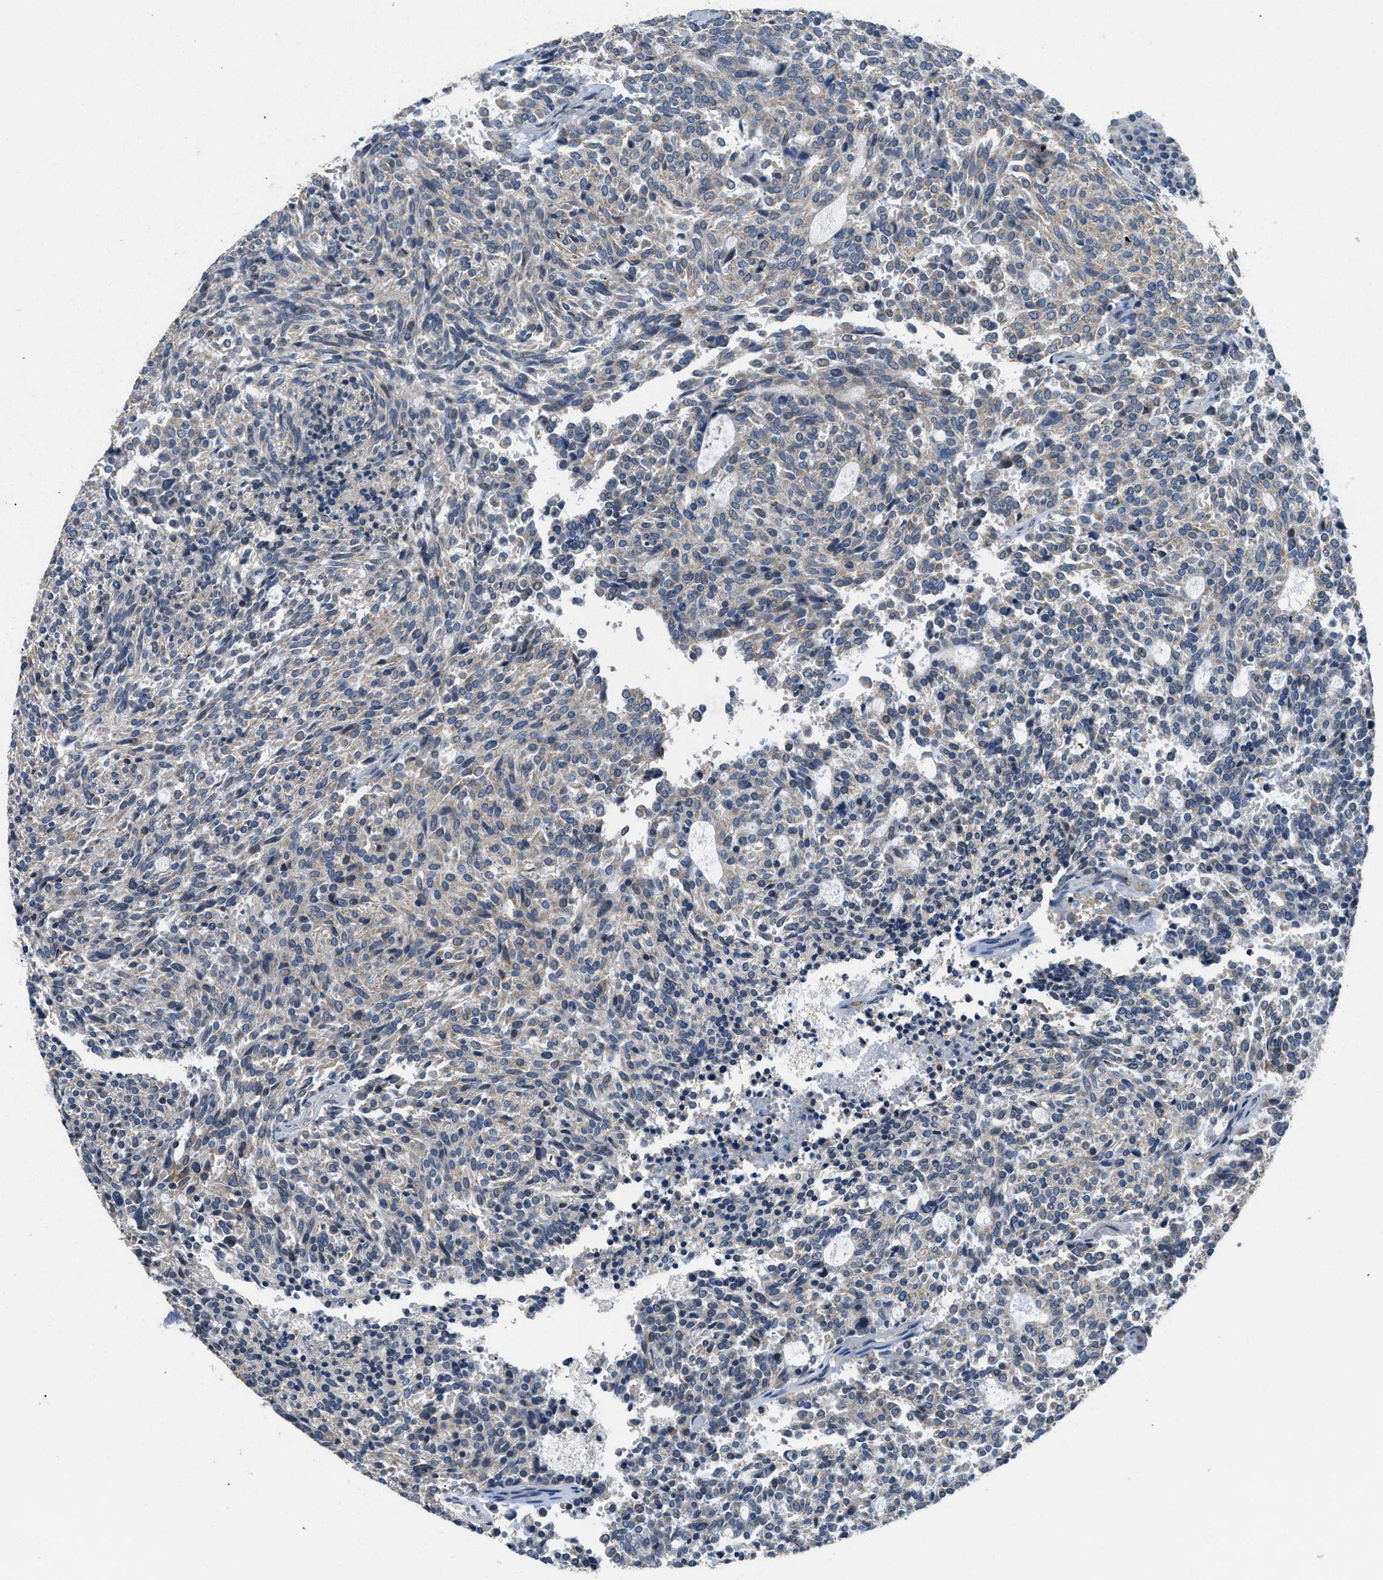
{"staining": {"intensity": "weak", "quantity": "25%-75%", "location": "cytoplasmic/membranous"}, "tissue": "carcinoid", "cell_type": "Tumor cells", "image_type": "cancer", "snomed": [{"axis": "morphology", "description": "Carcinoid, malignant, NOS"}, {"axis": "topography", "description": "Pancreas"}], "caption": "Immunohistochemical staining of human malignant carcinoid reveals low levels of weak cytoplasmic/membranous protein expression in approximately 25%-75% of tumor cells.", "gene": "SSH2", "patient": {"sex": "female", "age": 54}}